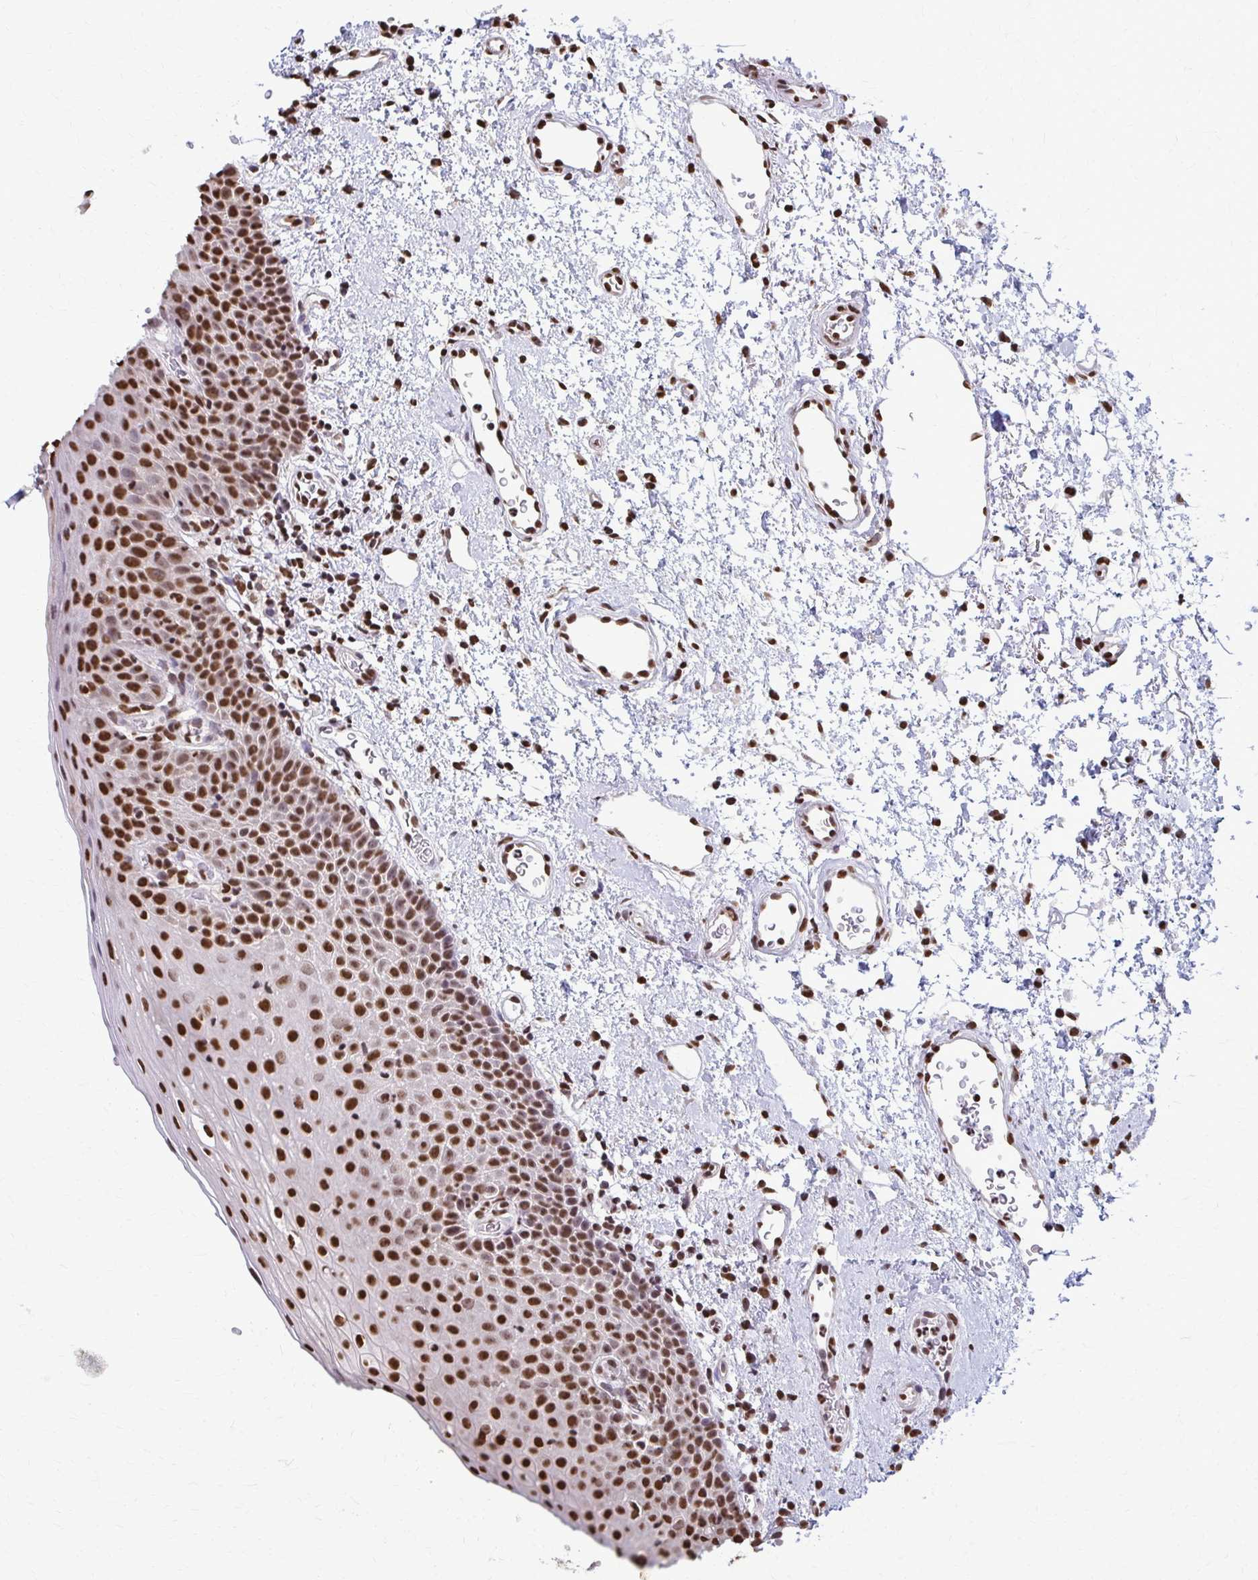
{"staining": {"intensity": "strong", "quantity": ">75%", "location": "nuclear"}, "tissue": "oral mucosa", "cell_type": "Squamous epithelial cells", "image_type": "normal", "snomed": [{"axis": "morphology", "description": "Normal tissue, NOS"}, {"axis": "topography", "description": "Oral tissue"}, {"axis": "topography", "description": "Head-Neck"}], "caption": "Immunohistochemical staining of normal oral mucosa exhibits high levels of strong nuclear positivity in approximately >75% of squamous epithelial cells. (DAB (3,3'-diaminobenzidine) IHC with brightfield microscopy, high magnification).", "gene": "SNRPA", "patient": {"sex": "female", "age": 55}}